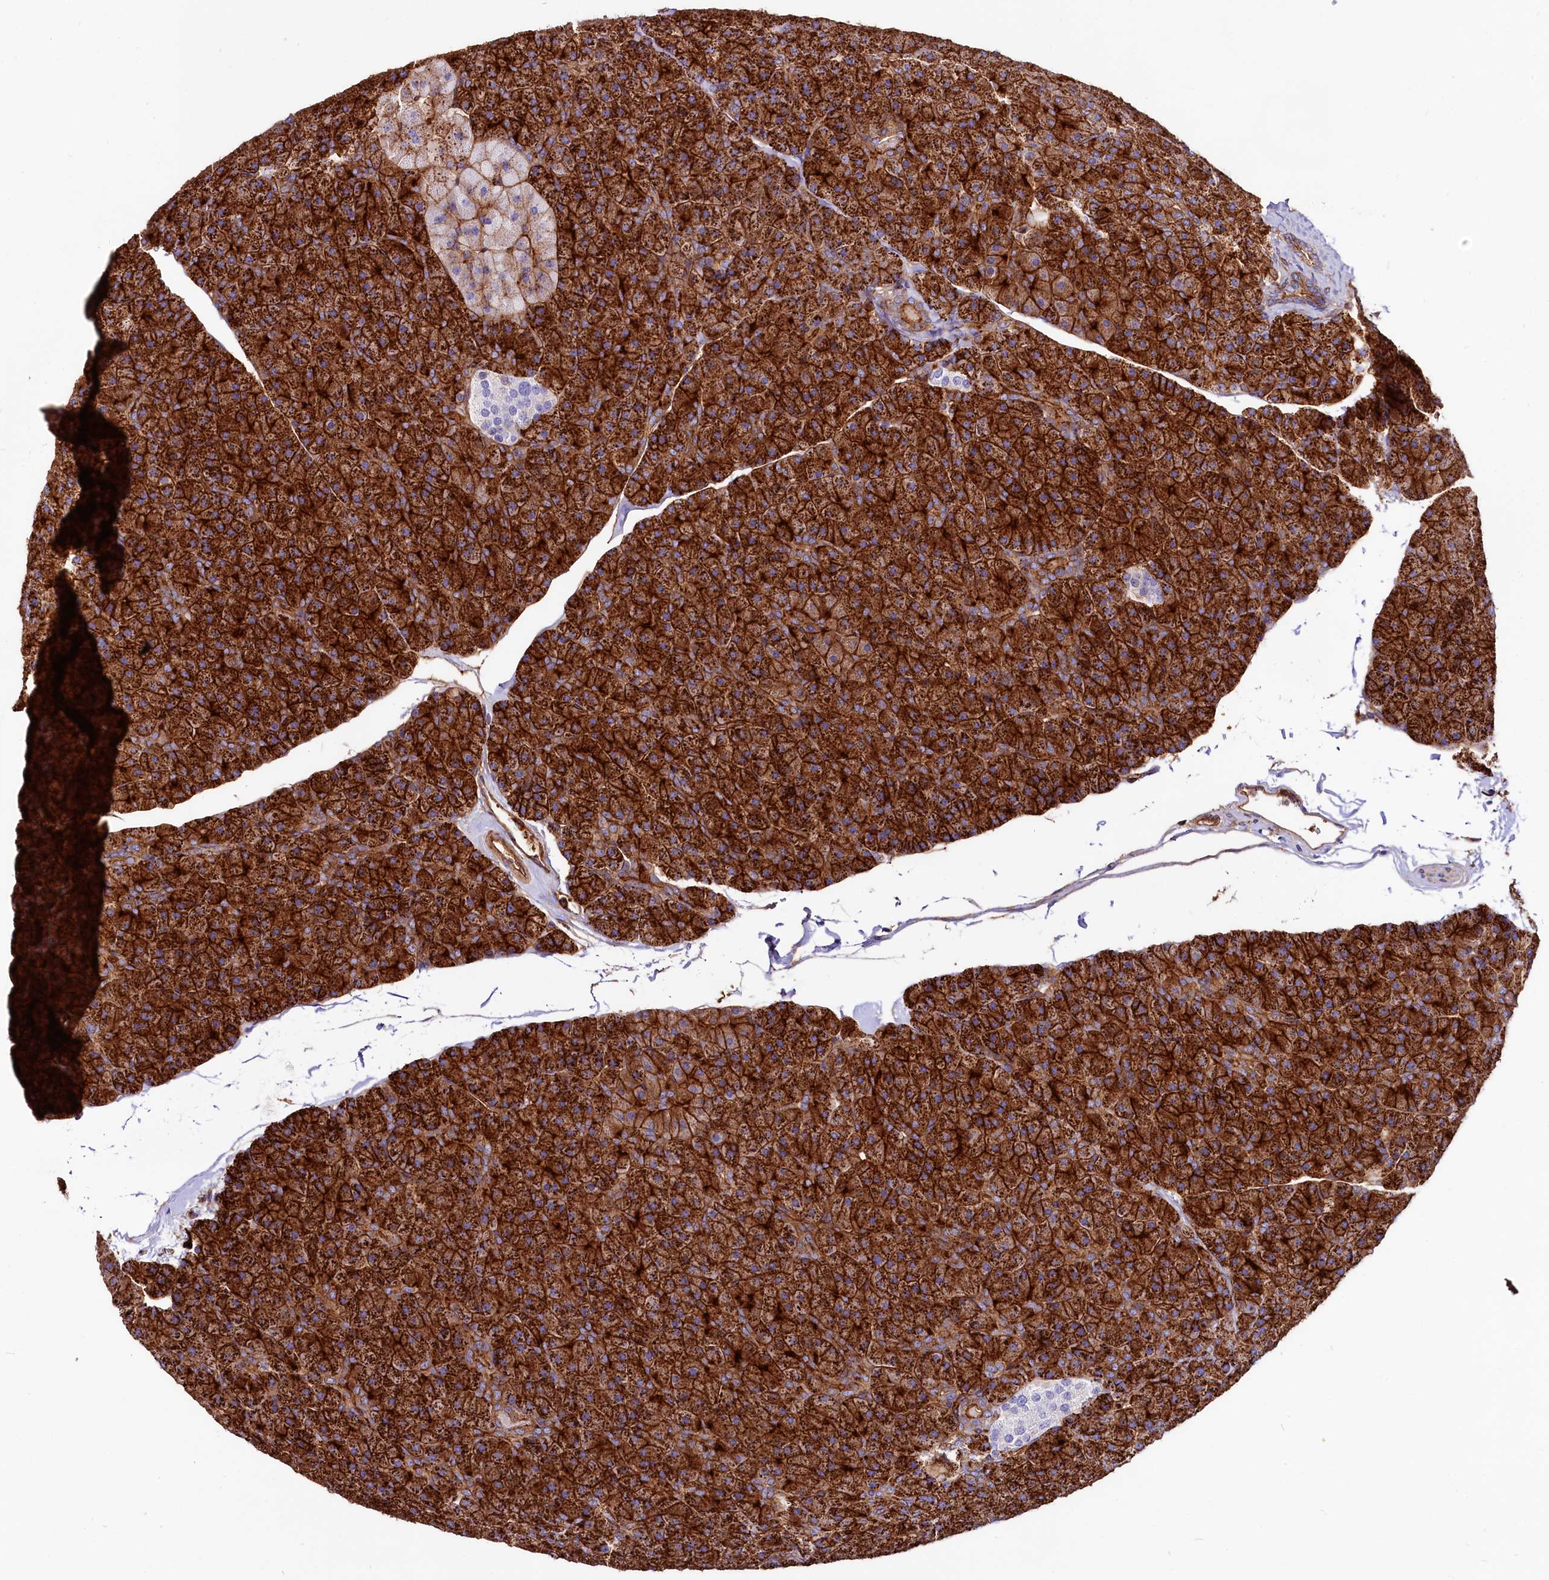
{"staining": {"intensity": "strong", "quantity": ">75%", "location": "cytoplasmic/membranous"}, "tissue": "pancreas", "cell_type": "Exocrine glandular cells", "image_type": "normal", "snomed": [{"axis": "morphology", "description": "Normal tissue, NOS"}, {"axis": "topography", "description": "Pancreas"}], "caption": "This is a photomicrograph of immunohistochemistry staining of unremarkable pancreas, which shows strong expression in the cytoplasmic/membranous of exocrine glandular cells.", "gene": "ANO6", "patient": {"sex": "male", "age": 36}}